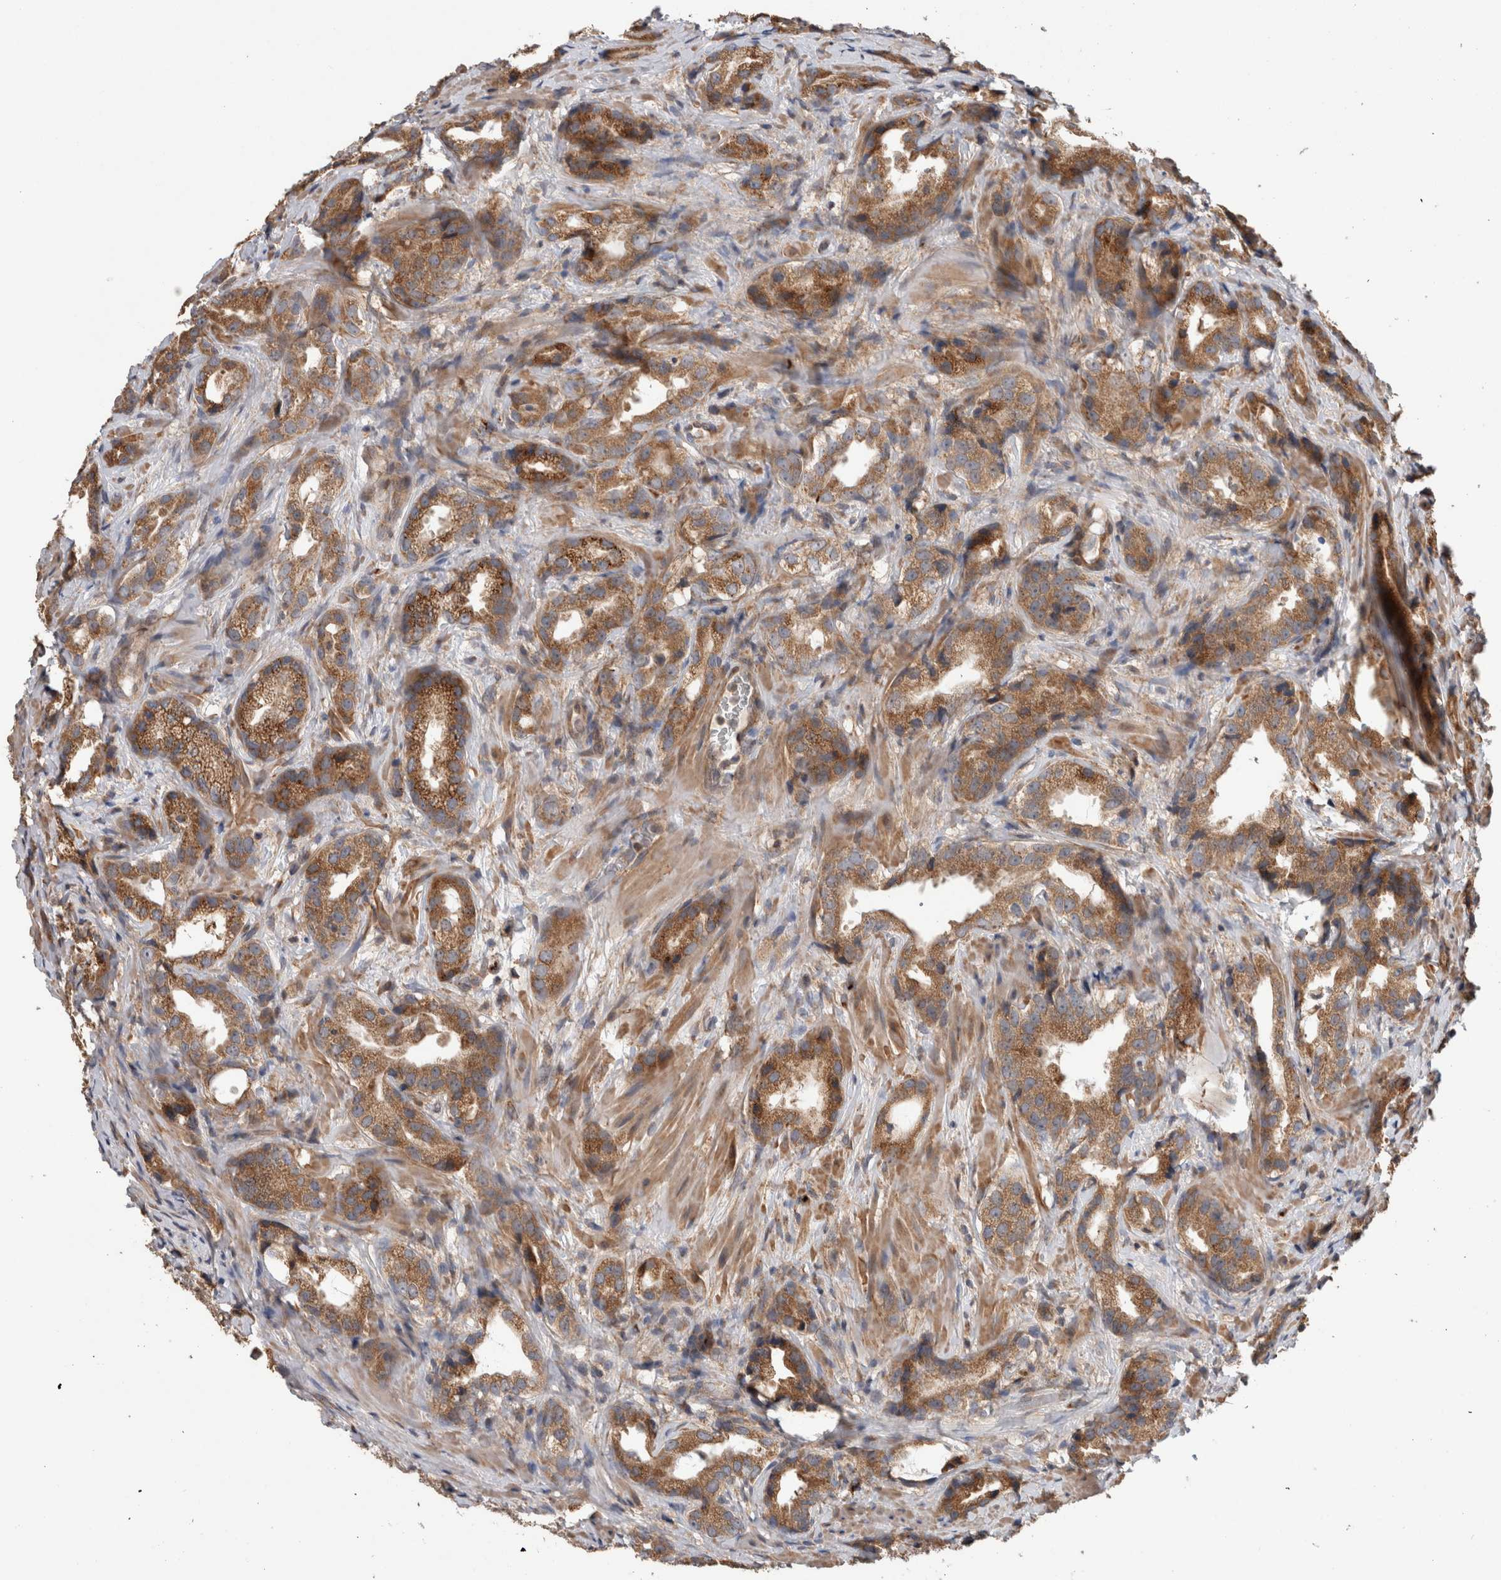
{"staining": {"intensity": "strong", "quantity": ">75%", "location": "cytoplasmic/membranous"}, "tissue": "prostate cancer", "cell_type": "Tumor cells", "image_type": "cancer", "snomed": [{"axis": "morphology", "description": "Adenocarcinoma, High grade"}, {"axis": "topography", "description": "Prostate"}], "caption": "The micrograph demonstrates a brown stain indicating the presence of a protein in the cytoplasmic/membranous of tumor cells in prostate cancer. The staining was performed using DAB (3,3'-diaminobenzidine), with brown indicating positive protein expression. Nuclei are stained blue with hematoxylin.", "gene": "TRIM5", "patient": {"sex": "male", "age": 63}}